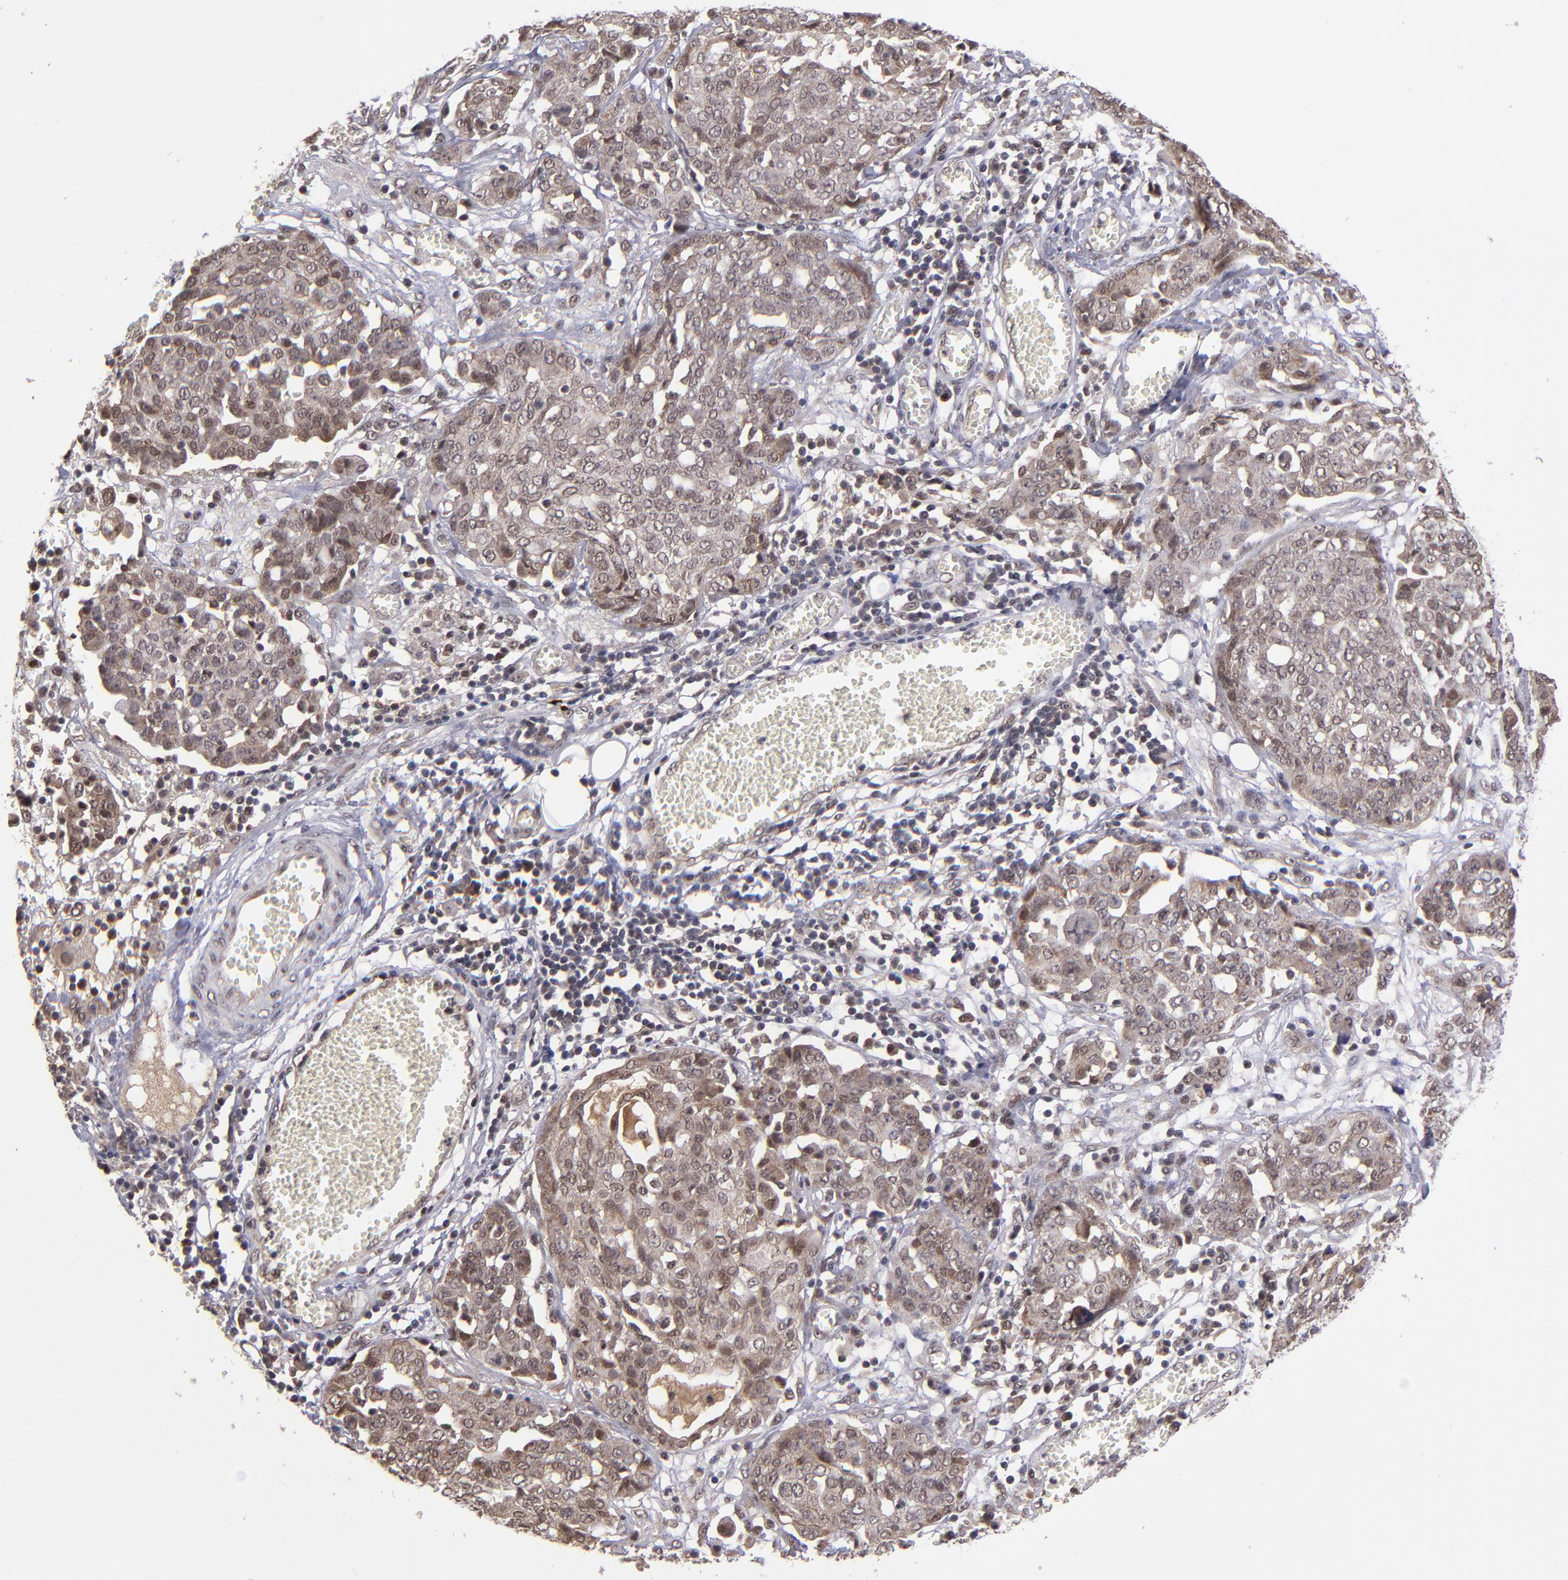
{"staining": {"intensity": "moderate", "quantity": "25%-75%", "location": "cytoplasmic/membranous,nuclear"}, "tissue": "ovarian cancer", "cell_type": "Tumor cells", "image_type": "cancer", "snomed": [{"axis": "morphology", "description": "Cystadenocarcinoma, serous, NOS"}, {"axis": "topography", "description": "Soft tissue"}, {"axis": "topography", "description": "Ovary"}], "caption": "Ovarian serous cystadenocarcinoma tissue exhibits moderate cytoplasmic/membranous and nuclear positivity in about 25%-75% of tumor cells, visualized by immunohistochemistry.", "gene": "EP300", "patient": {"sex": "female", "age": 57}}